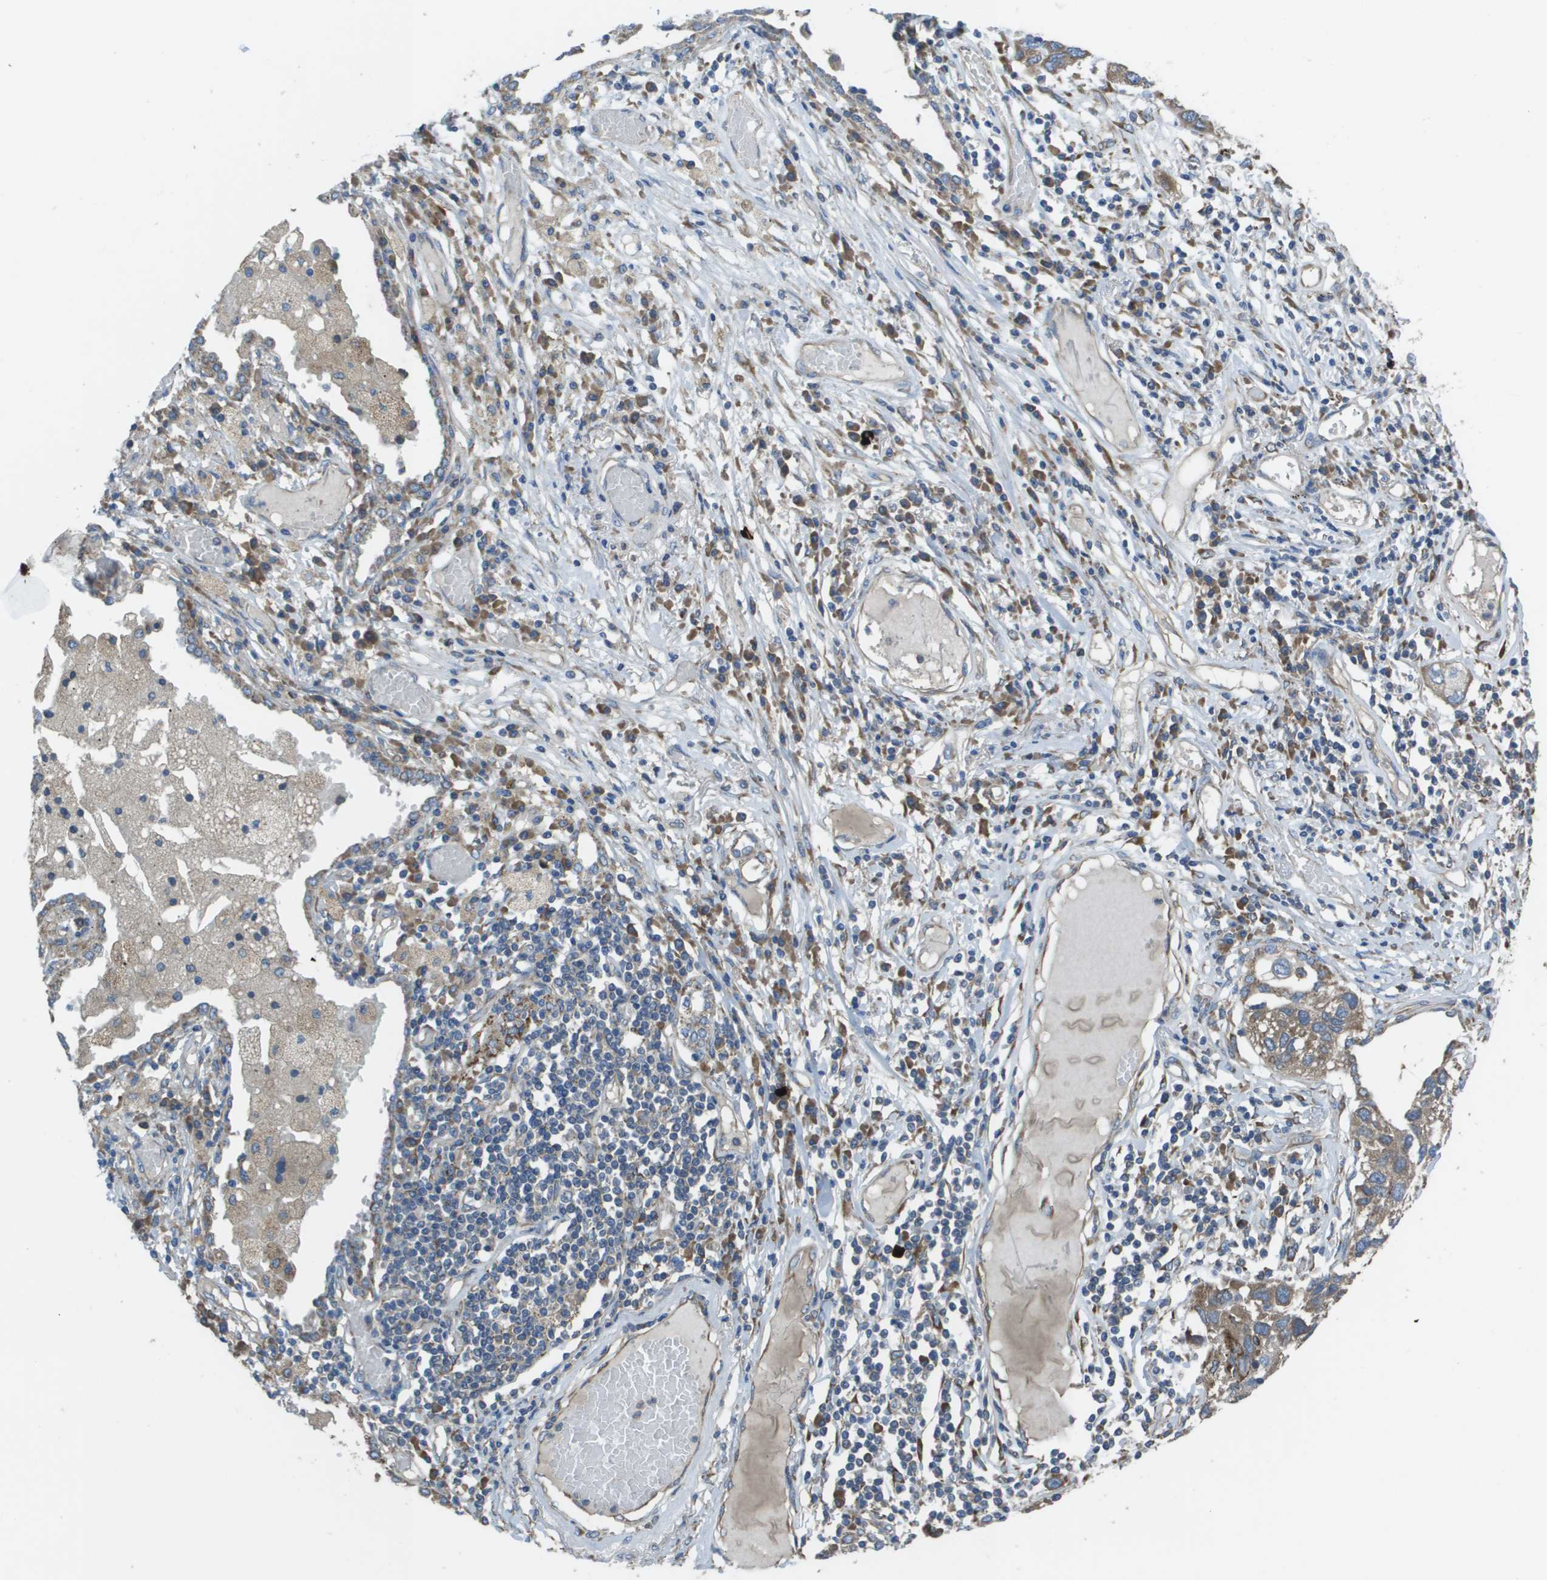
{"staining": {"intensity": "moderate", "quantity": "25%-75%", "location": "cytoplasmic/membranous"}, "tissue": "lung cancer", "cell_type": "Tumor cells", "image_type": "cancer", "snomed": [{"axis": "morphology", "description": "Squamous cell carcinoma, NOS"}, {"axis": "topography", "description": "Lung"}], "caption": "A high-resolution image shows immunohistochemistry (IHC) staining of lung squamous cell carcinoma, which displays moderate cytoplasmic/membranous expression in approximately 25%-75% of tumor cells. The staining was performed using DAB, with brown indicating positive protein expression. Nuclei are stained blue with hematoxylin.", "gene": "CLCN2", "patient": {"sex": "male", "age": 71}}